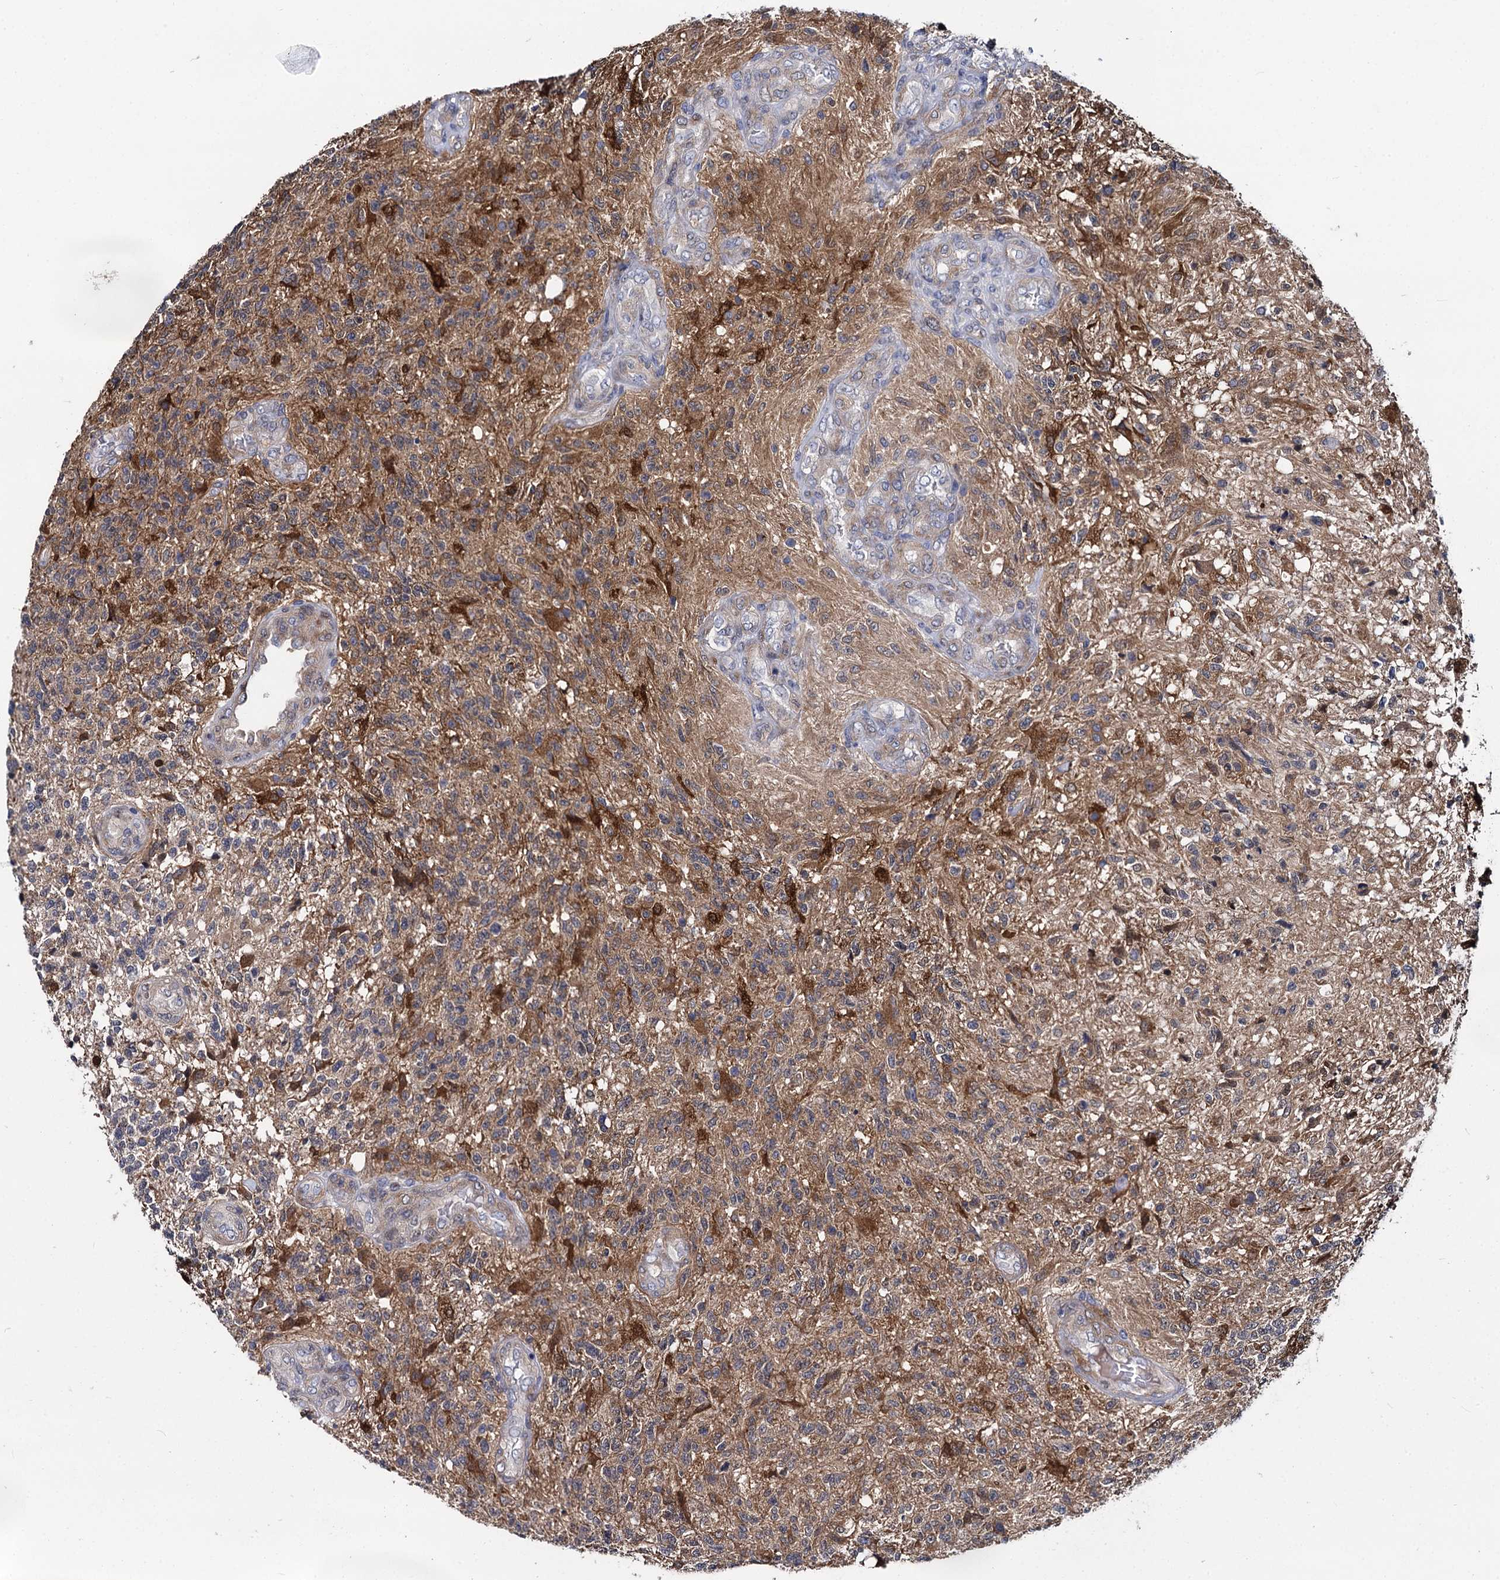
{"staining": {"intensity": "moderate", "quantity": "<25%", "location": "cytoplasmic/membranous"}, "tissue": "glioma", "cell_type": "Tumor cells", "image_type": "cancer", "snomed": [{"axis": "morphology", "description": "Glioma, malignant, High grade"}, {"axis": "topography", "description": "Brain"}], "caption": "Protein expression analysis of human glioma reveals moderate cytoplasmic/membranous positivity in about <25% of tumor cells.", "gene": "GSTM3", "patient": {"sex": "male", "age": 56}}